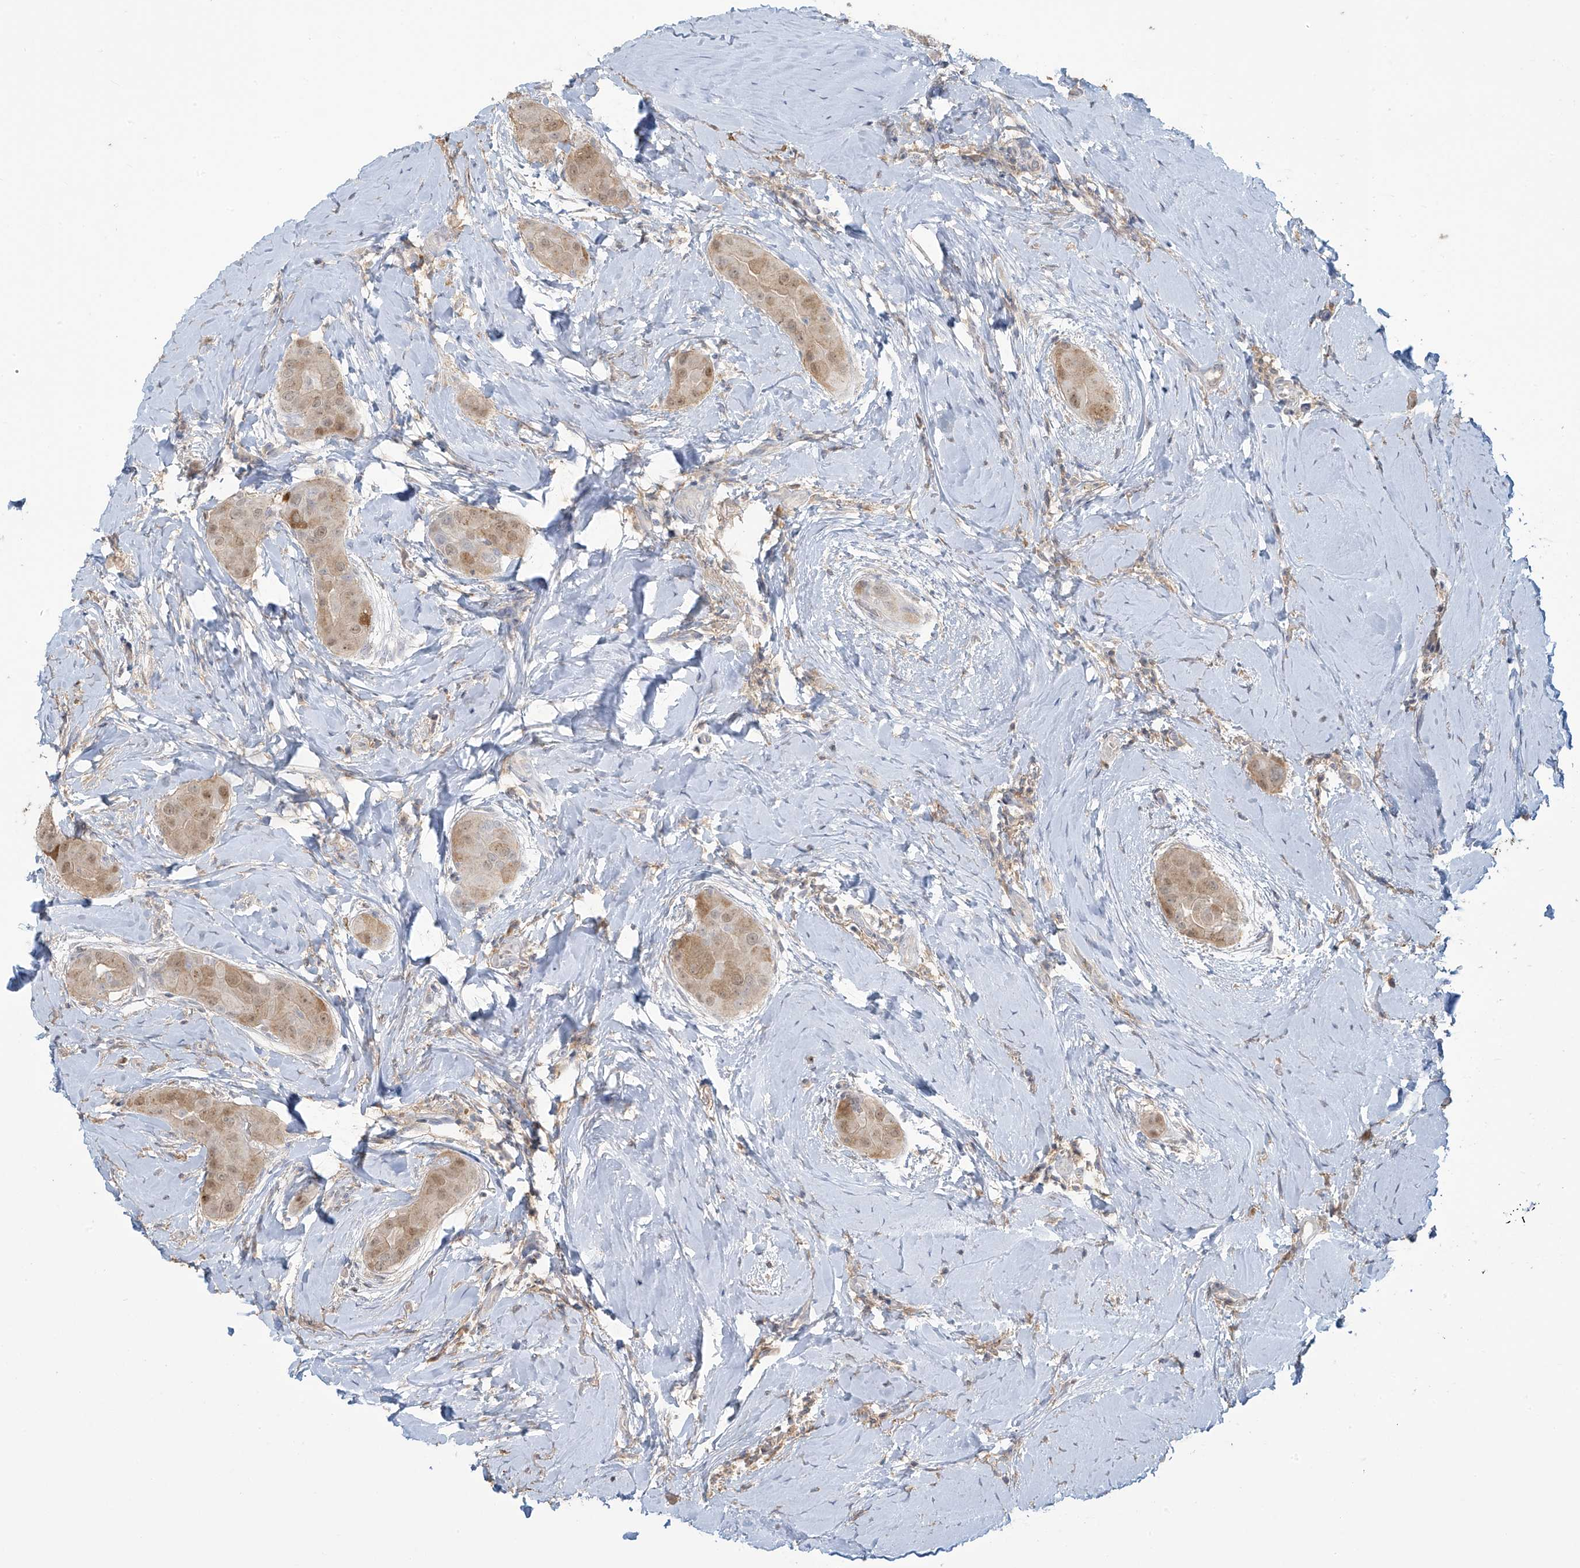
{"staining": {"intensity": "moderate", "quantity": ">75%", "location": "cytoplasmic/membranous,nuclear"}, "tissue": "thyroid cancer", "cell_type": "Tumor cells", "image_type": "cancer", "snomed": [{"axis": "morphology", "description": "Papillary adenocarcinoma, NOS"}, {"axis": "topography", "description": "Thyroid gland"}], "caption": "Protein expression analysis of human thyroid papillary adenocarcinoma reveals moderate cytoplasmic/membranous and nuclear positivity in approximately >75% of tumor cells. Nuclei are stained in blue.", "gene": "TAGAP", "patient": {"sex": "male", "age": 33}}